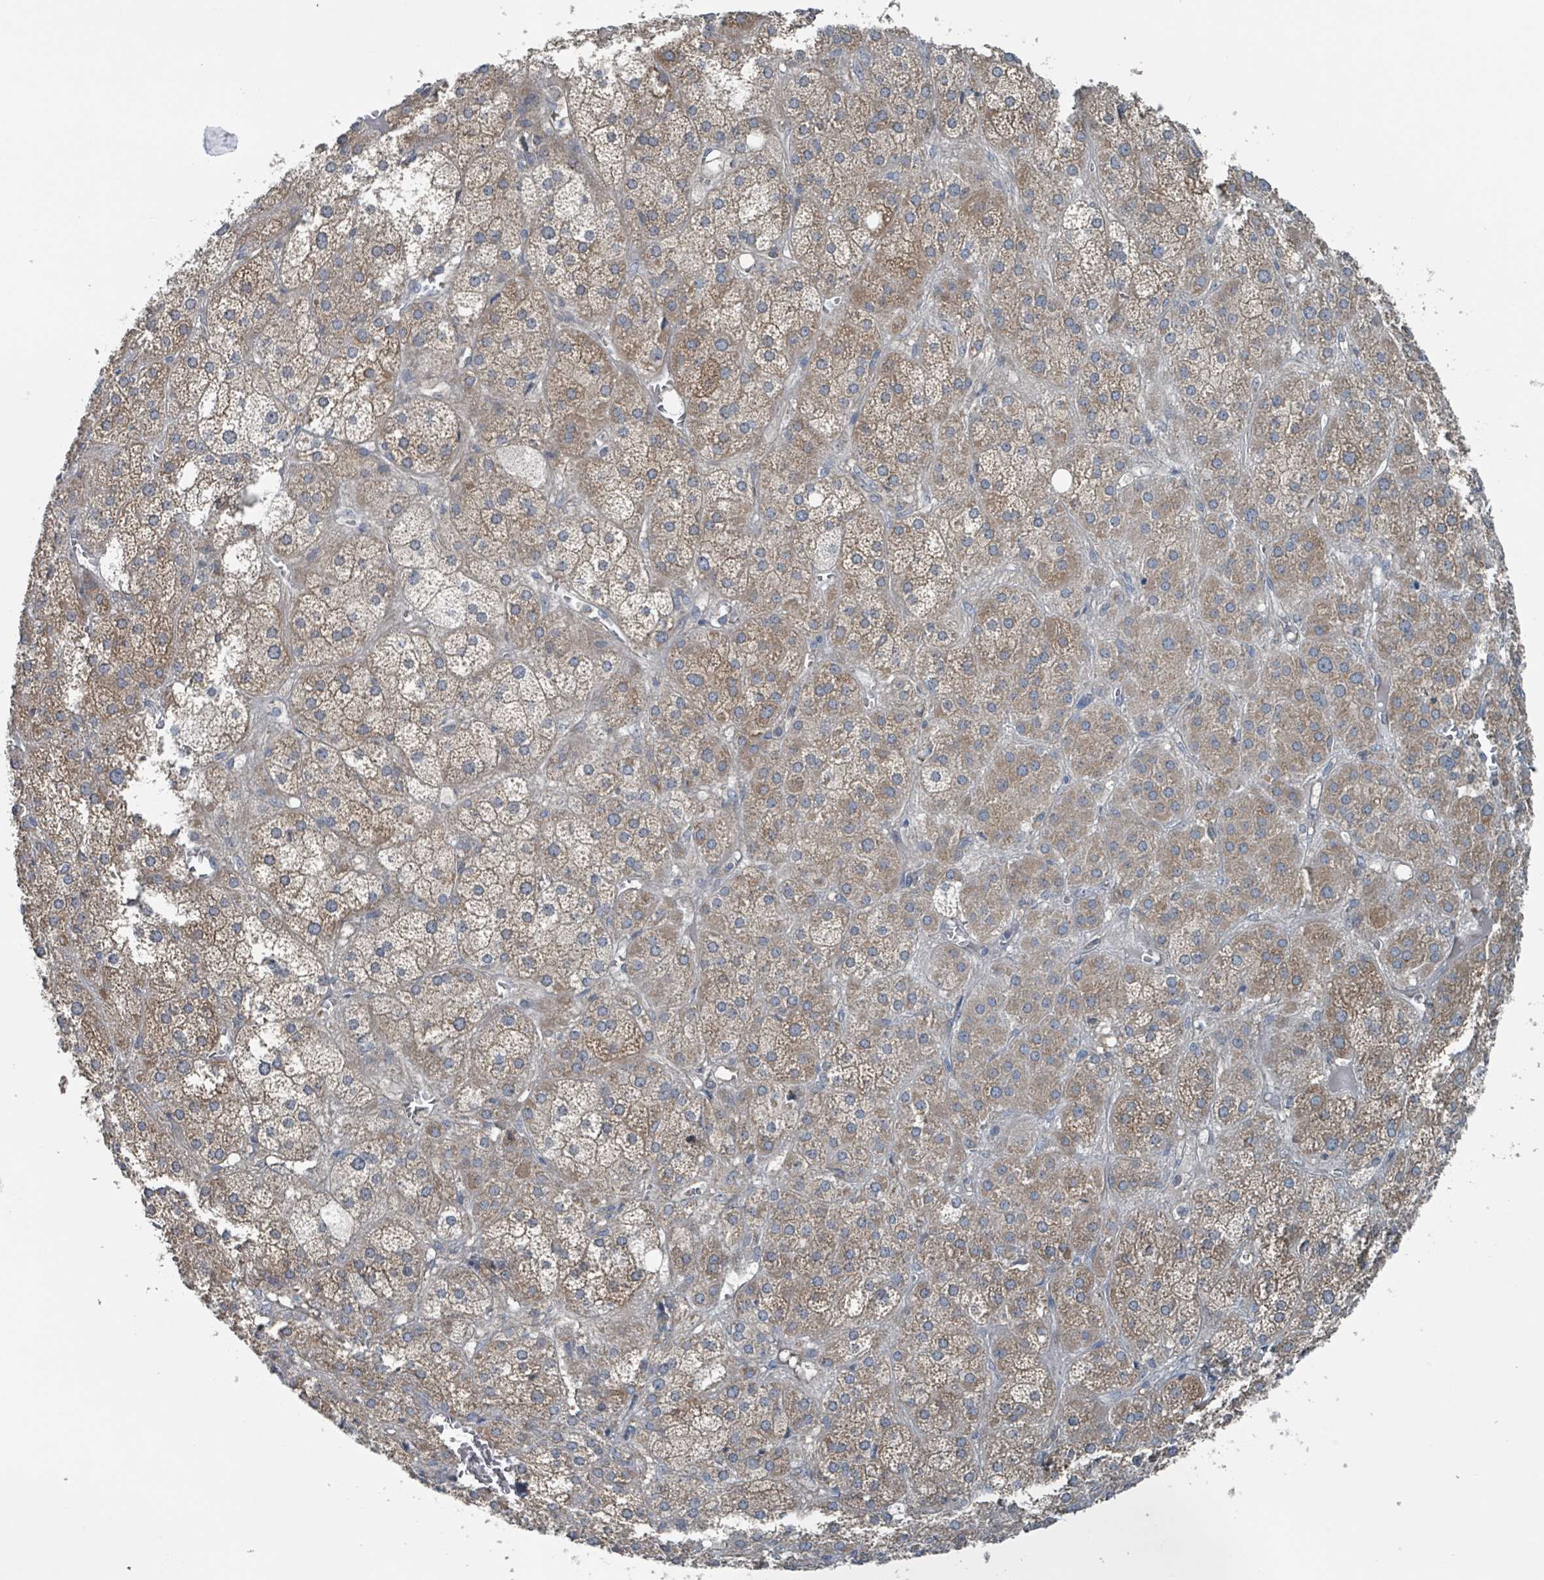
{"staining": {"intensity": "moderate", "quantity": "25%-75%", "location": "cytoplasmic/membranous"}, "tissue": "adrenal gland", "cell_type": "Glandular cells", "image_type": "normal", "snomed": [{"axis": "morphology", "description": "Normal tissue, NOS"}, {"axis": "topography", "description": "Adrenal gland"}], "caption": "A photomicrograph showing moderate cytoplasmic/membranous staining in approximately 25%-75% of glandular cells in benign adrenal gland, as visualized by brown immunohistochemical staining.", "gene": "ACBD4", "patient": {"sex": "female", "age": 61}}